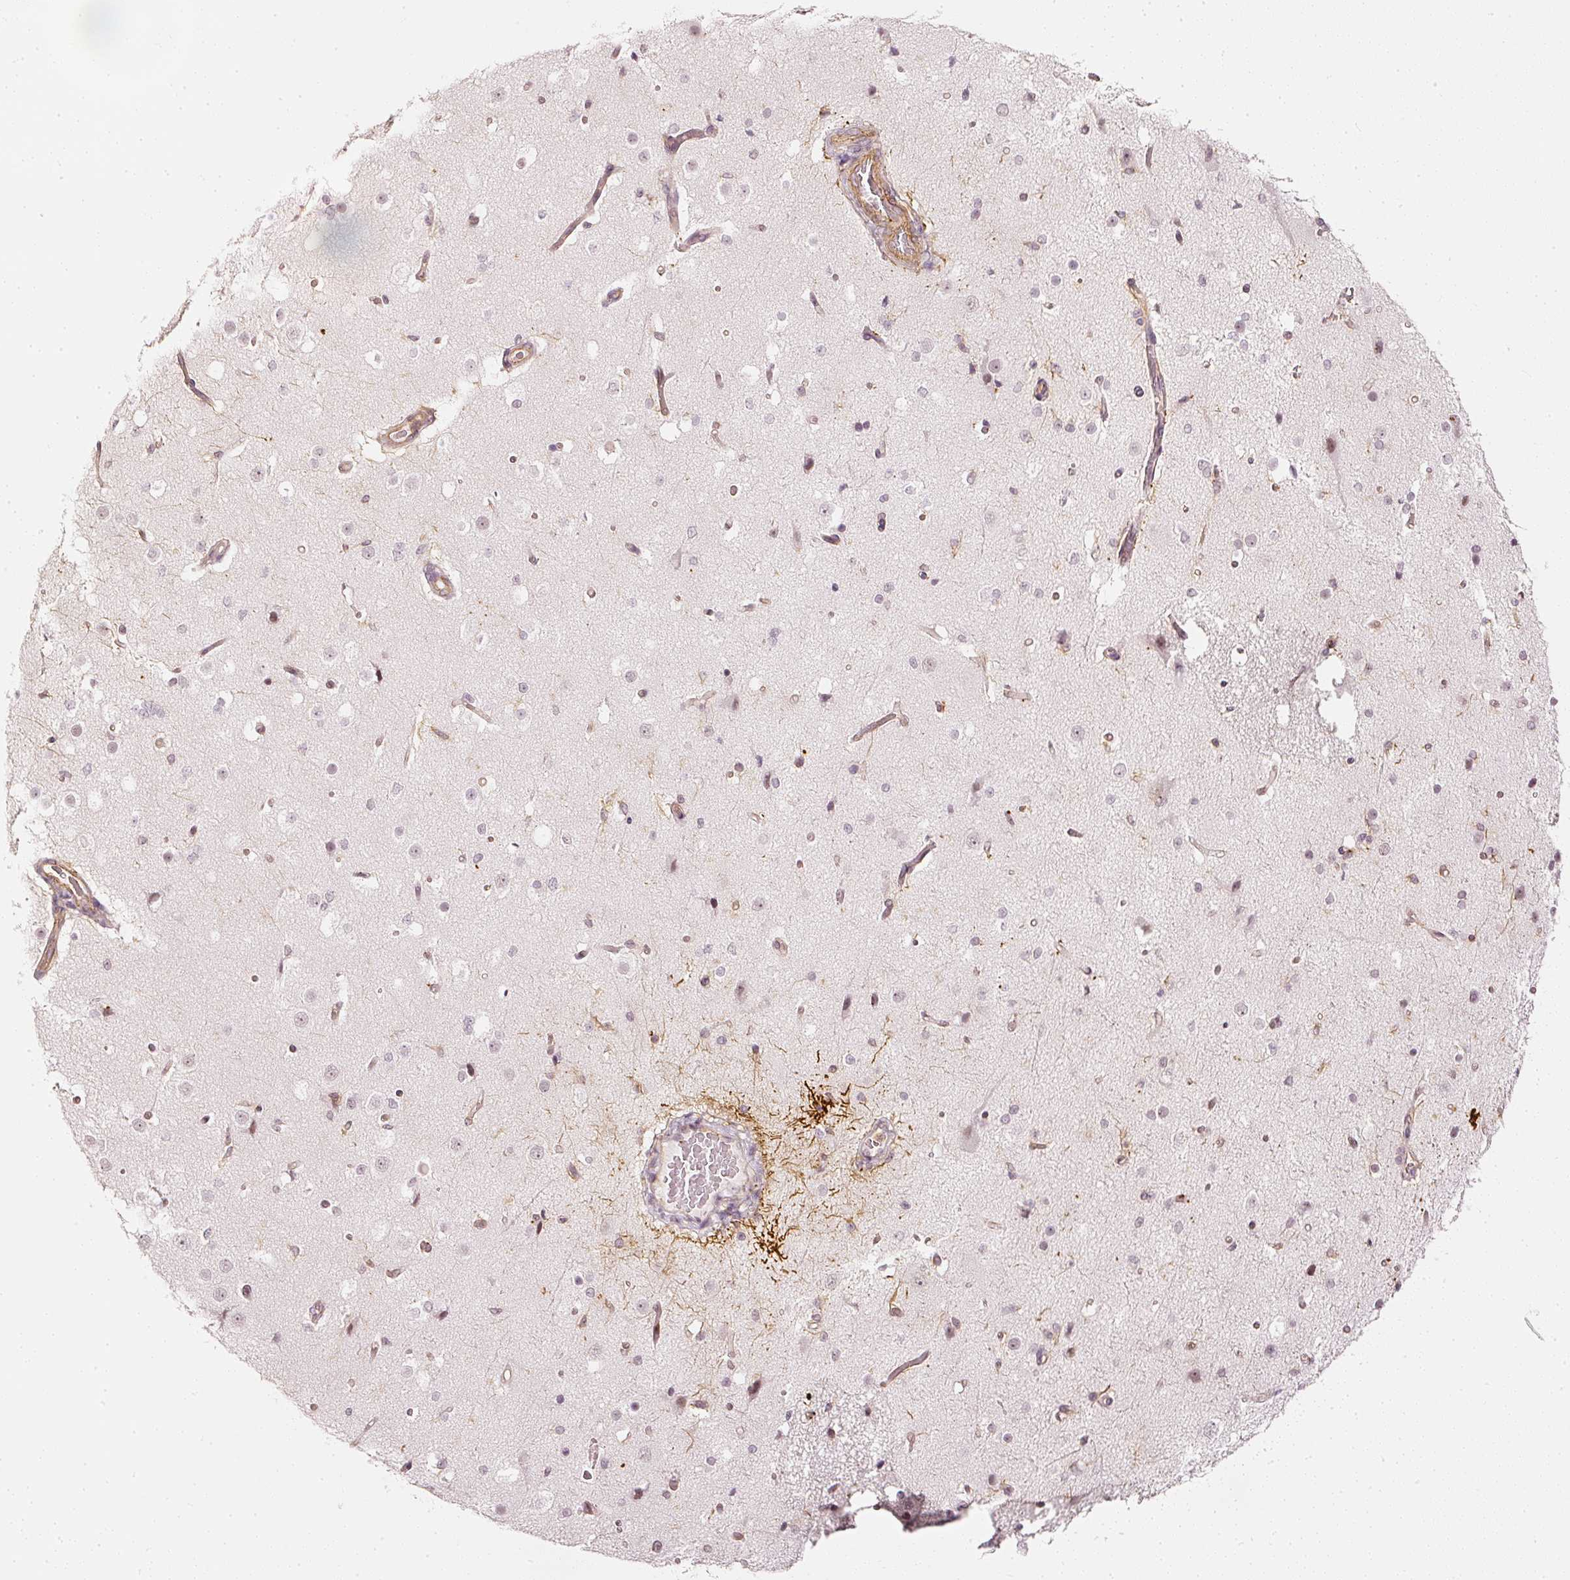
{"staining": {"intensity": "weak", "quantity": "25%-75%", "location": "cytoplasmic/membranous"}, "tissue": "cerebral cortex", "cell_type": "Endothelial cells", "image_type": "normal", "snomed": [{"axis": "morphology", "description": "Normal tissue, NOS"}, {"axis": "morphology", "description": "Inflammation, NOS"}, {"axis": "topography", "description": "Cerebral cortex"}], "caption": "DAB immunohistochemical staining of unremarkable cerebral cortex exhibits weak cytoplasmic/membranous protein positivity in about 25%-75% of endothelial cells.", "gene": "DRD2", "patient": {"sex": "male", "age": 6}}